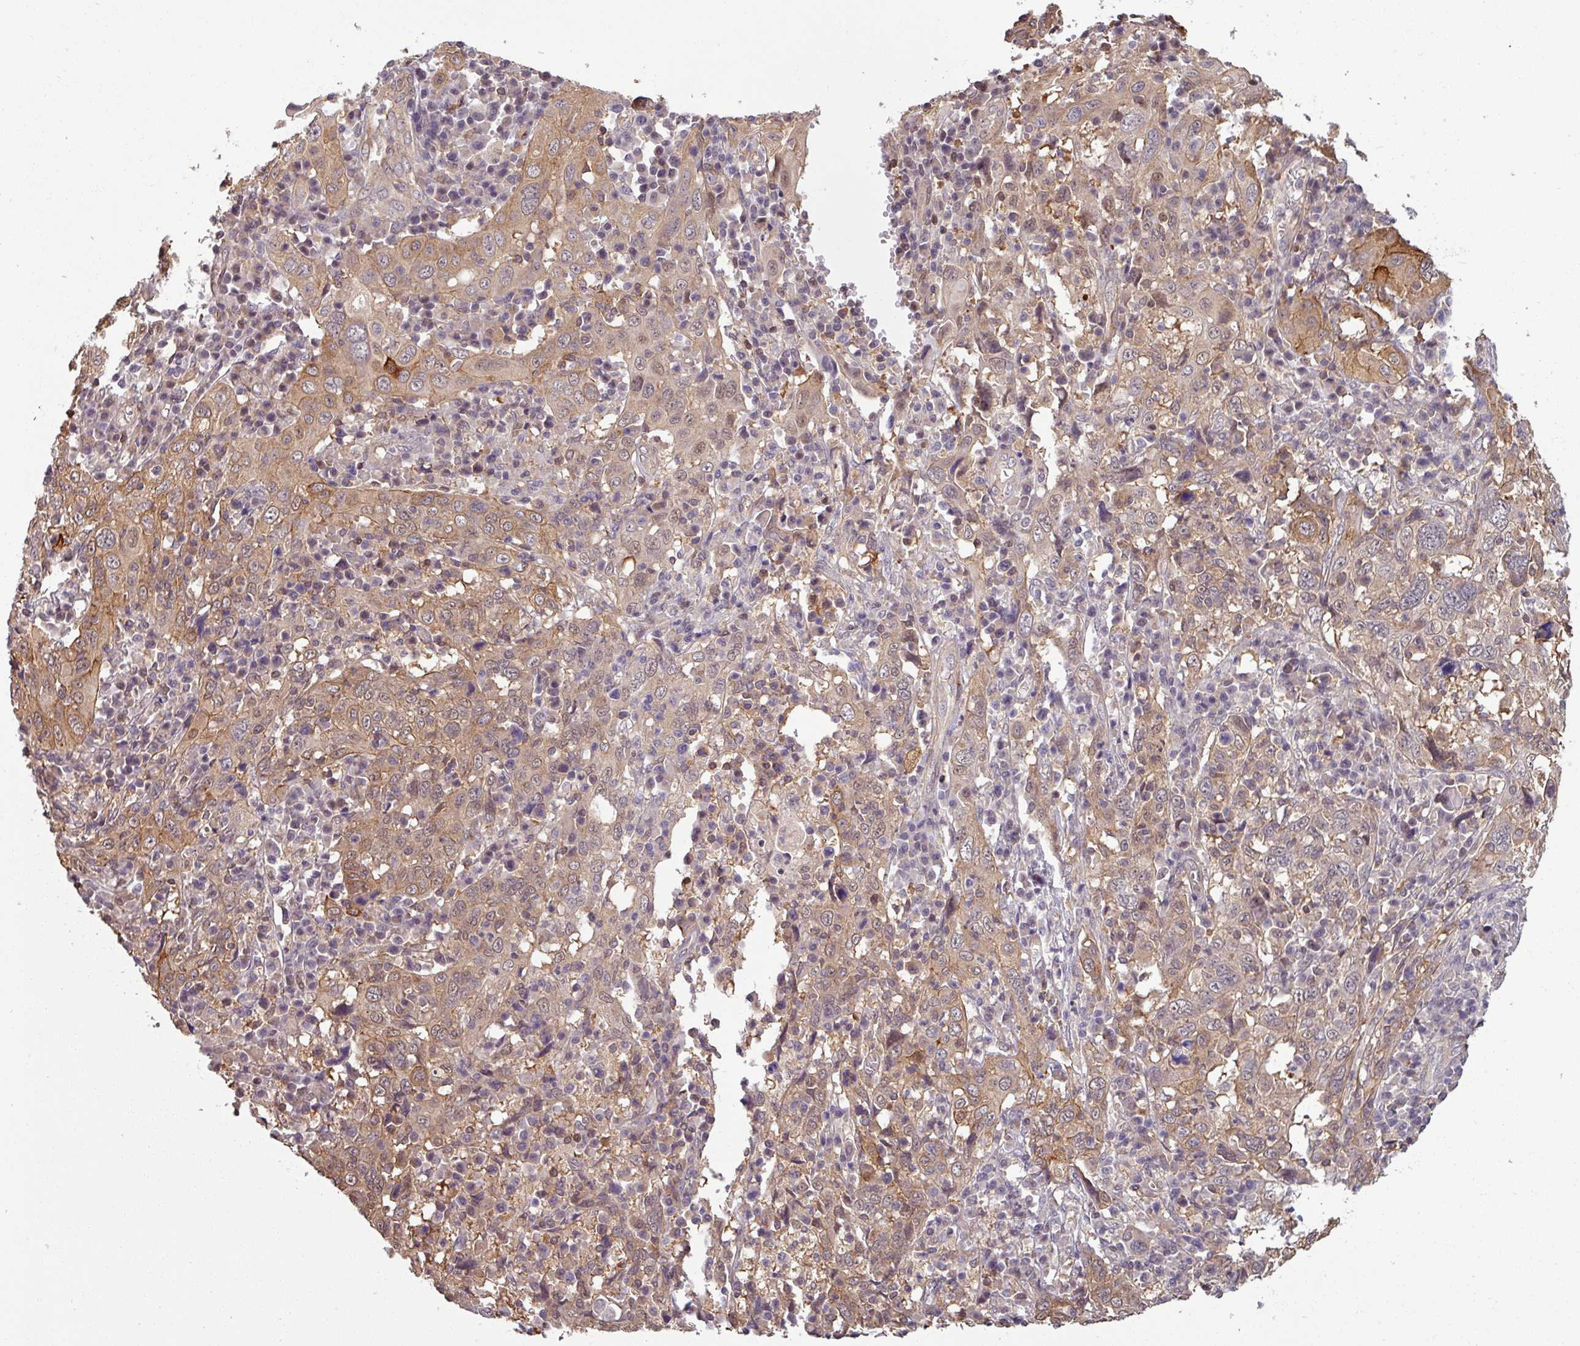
{"staining": {"intensity": "moderate", "quantity": ">75%", "location": "cytoplasmic/membranous"}, "tissue": "cervical cancer", "cell_type": "Tumor cells", "image_type": "cancer", "snomed": [{"axis": "morphology", "description": "Squamous cell carcinoma, NOS"}, {"axis": "topography", "description": "Cervix"}], "caption": "This histopathology image exhibits cervical squamous cell carcinoma stained with immunohistochemistry to label a protein in brown. The cytoplasmic/membranous of tumor cells show moderate positivity for the protein. Nuclei are counter-stained blue.", "gene": "TUSC3", "patient": {"sex": "female", "age": 46}}